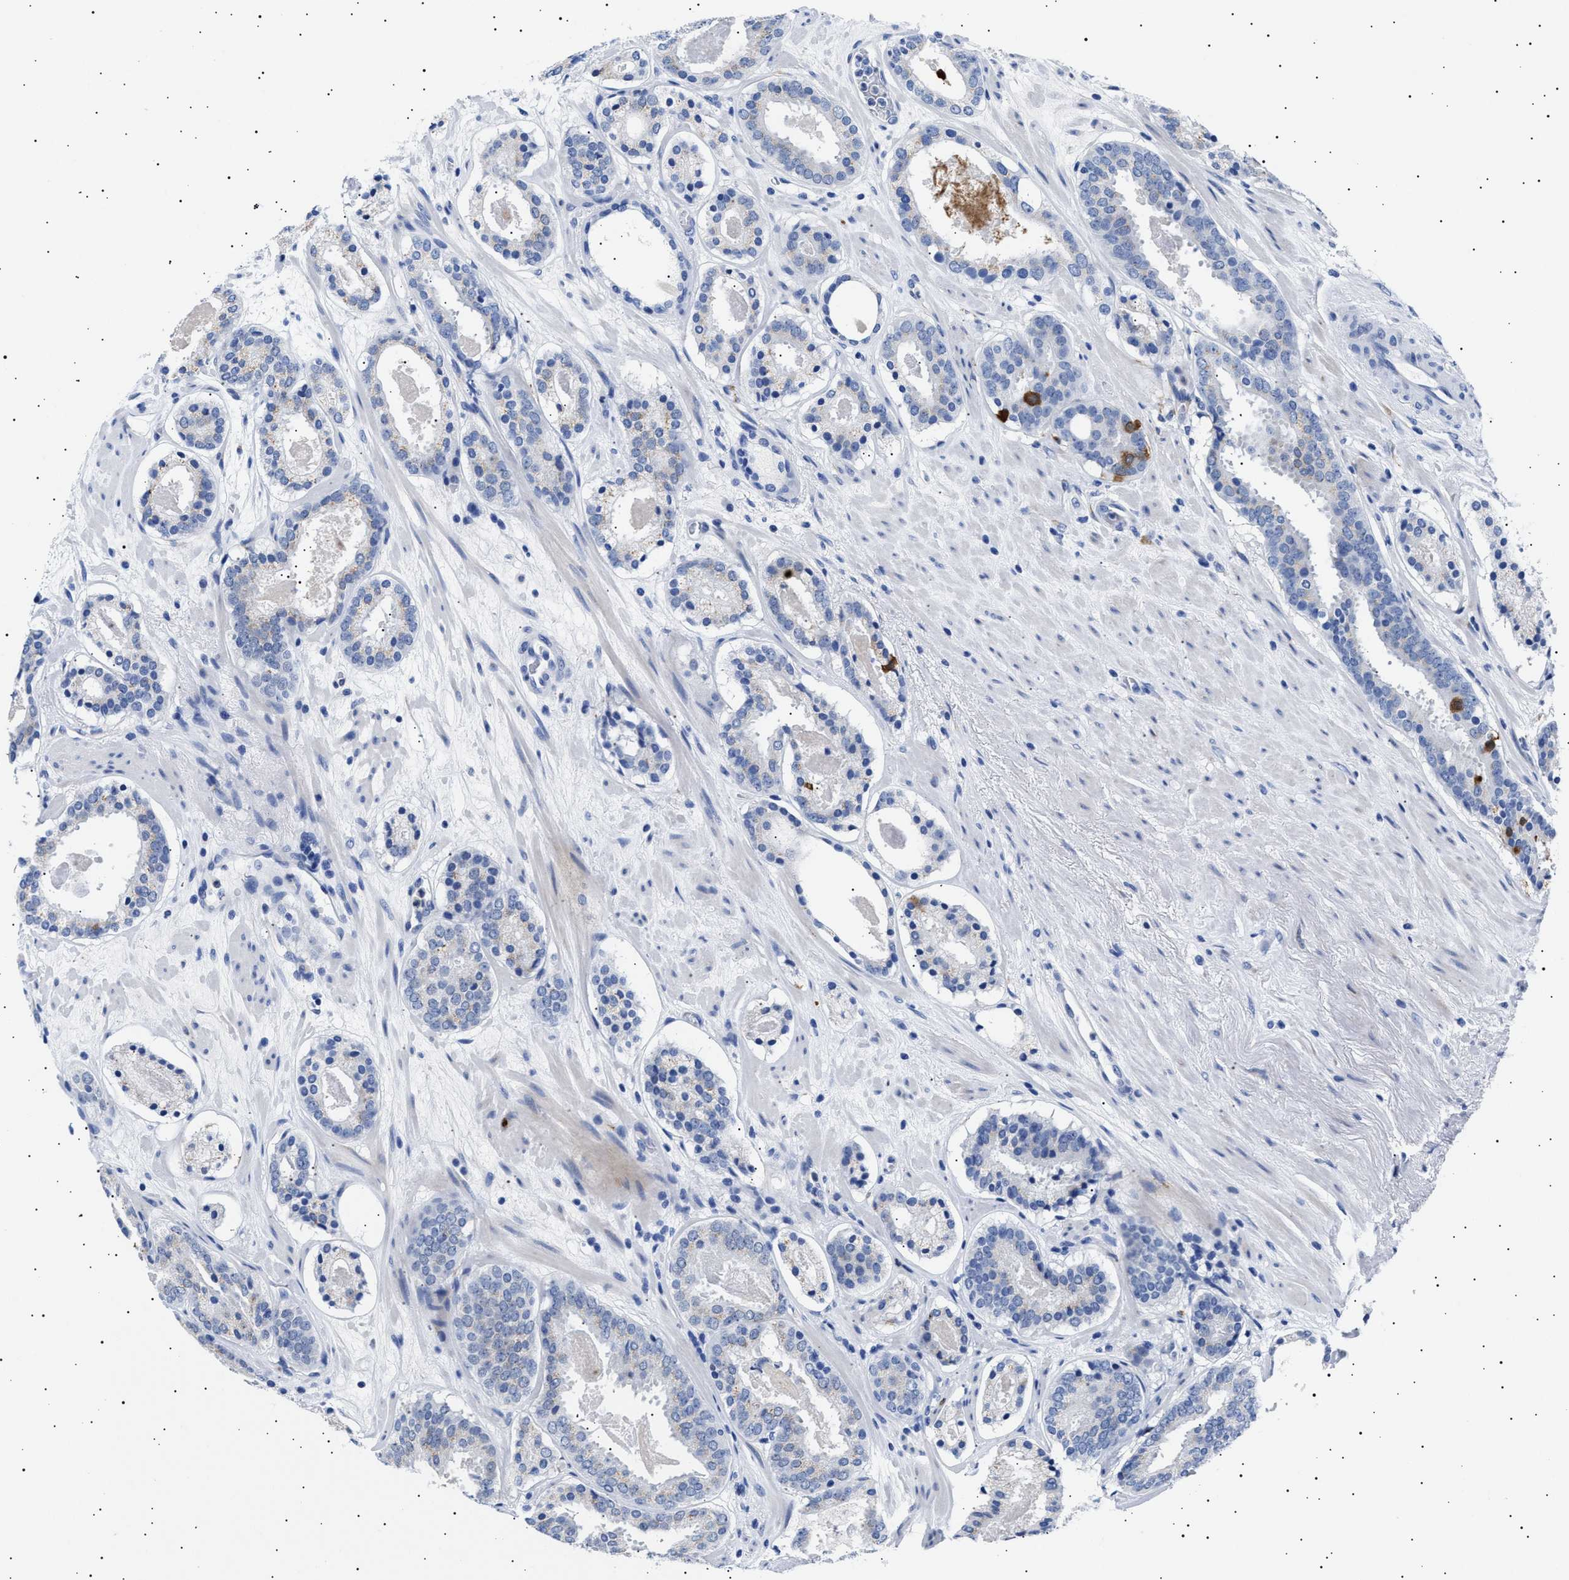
{"staining": {"intensity": "negative", "quantity": "none", "location": "none"}, "tissue": "prostate cancer", "cell_type": "Tumor cells", "image_type": "cancer", "snomed": [{"axis": "morphology", "description": "Adenocarcinoma, Low grade"}, {"axis": "topography", "description": "Prostate"}], "caption": "Prostate cancer was stained to show a protein in brown. There is no significant expression in tumor cells.", "gene": "HEMGN", "patient": {"sex": "male", "age": 69}}